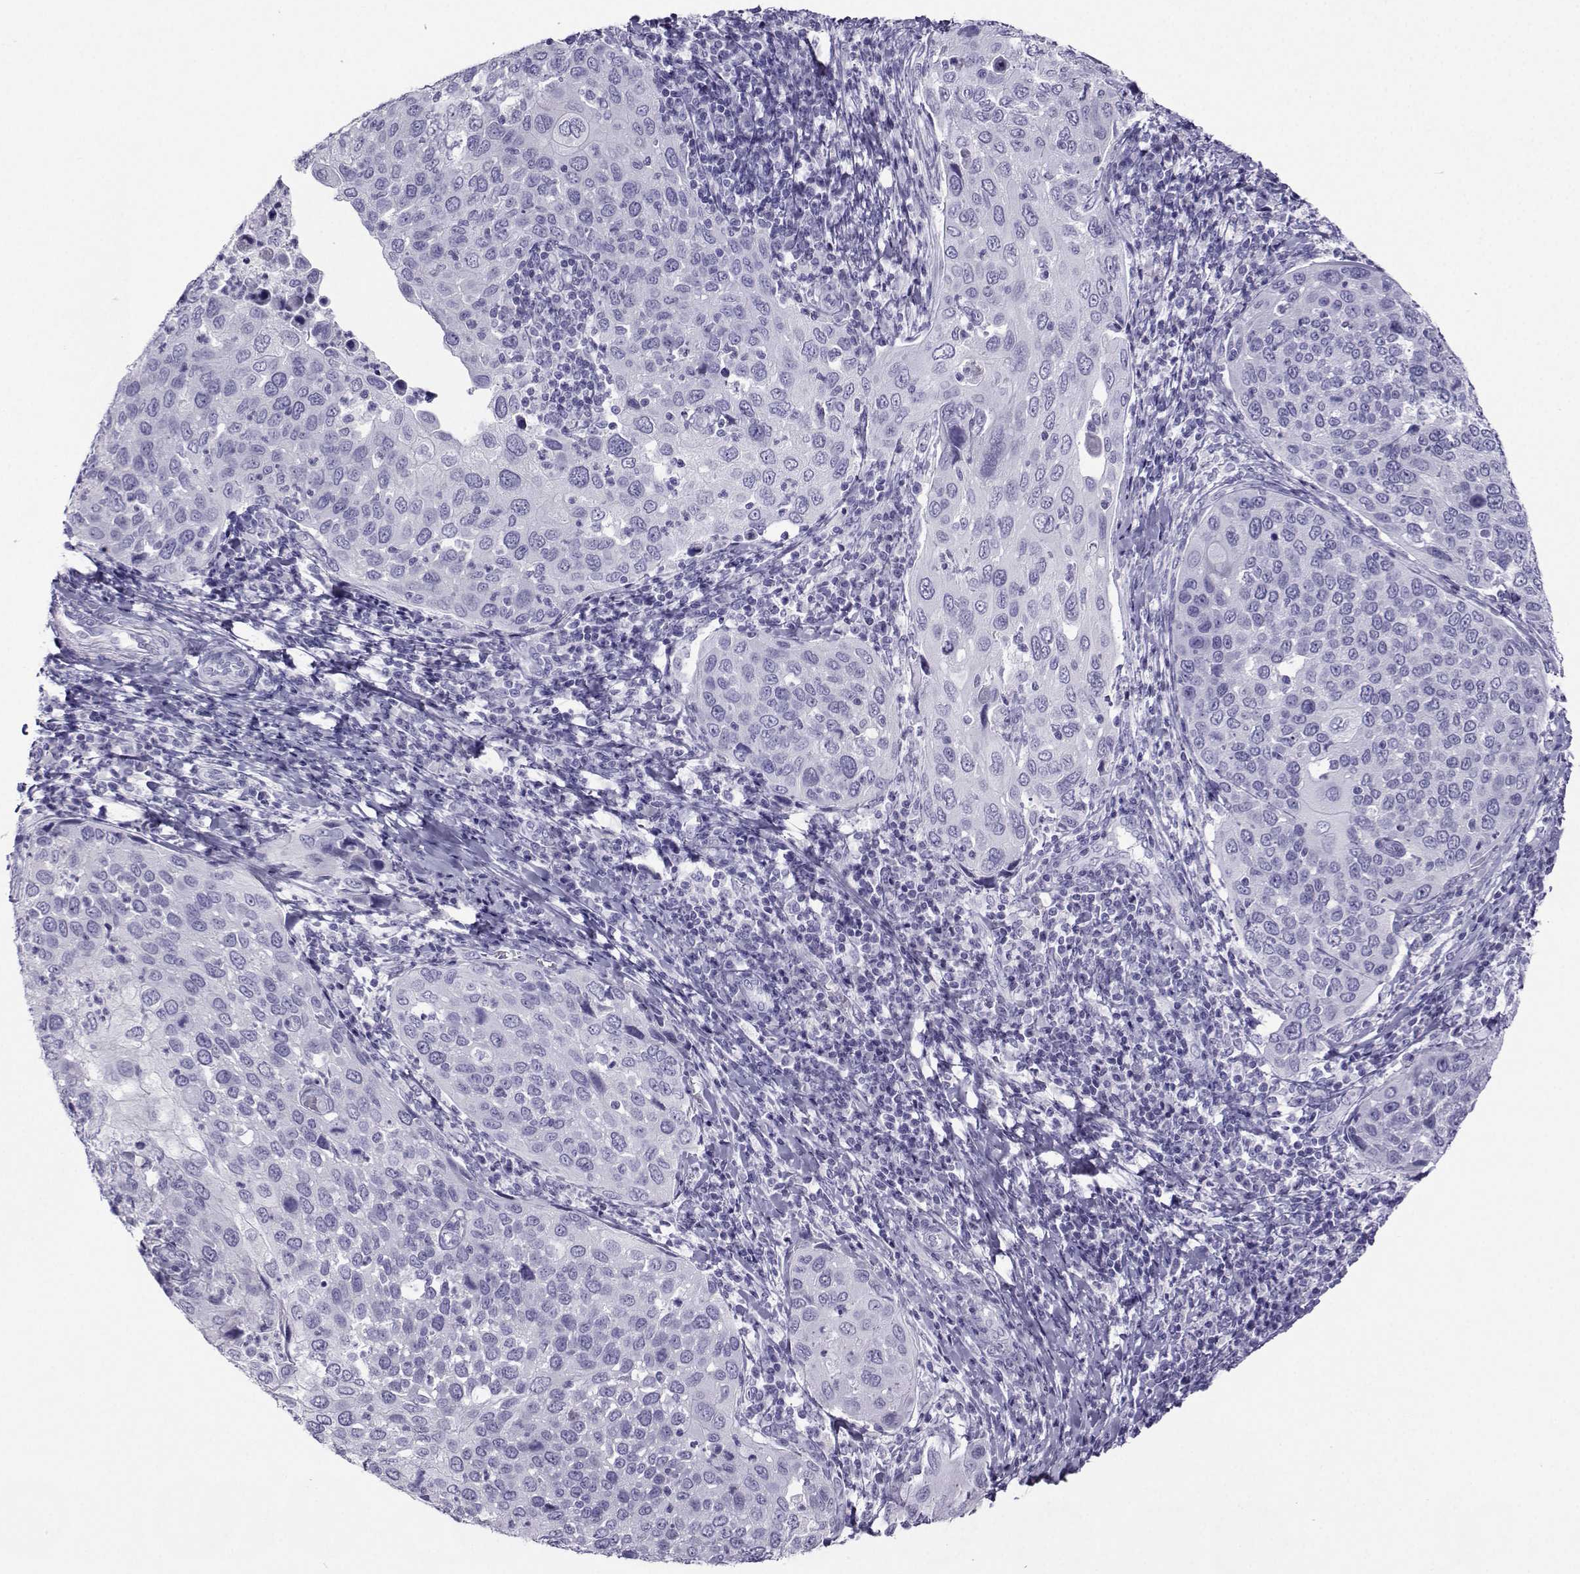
{"staining": {"intensity": "negative", "quantity": "none", "location": "none"}, "tissue": "cervical cancer", "cell_type": "Tumor cells", "image_type": "cancer", "snomed": [{"axis": "morphology", "description": "Squamous cell carcinoma, NOS"}, {"axis": "topography", "description": "Cervix"}], "caption": "Tumor cells show no significant expression in cervical squamous cell carcinoma. (Stains: DAB immunohistochemistry with hematoxylin counter stain, Microscopy: brightfield microscopy at high magnification).", "gene": "CRYBB1", "patient": {"sex": "female", "age": 54}}